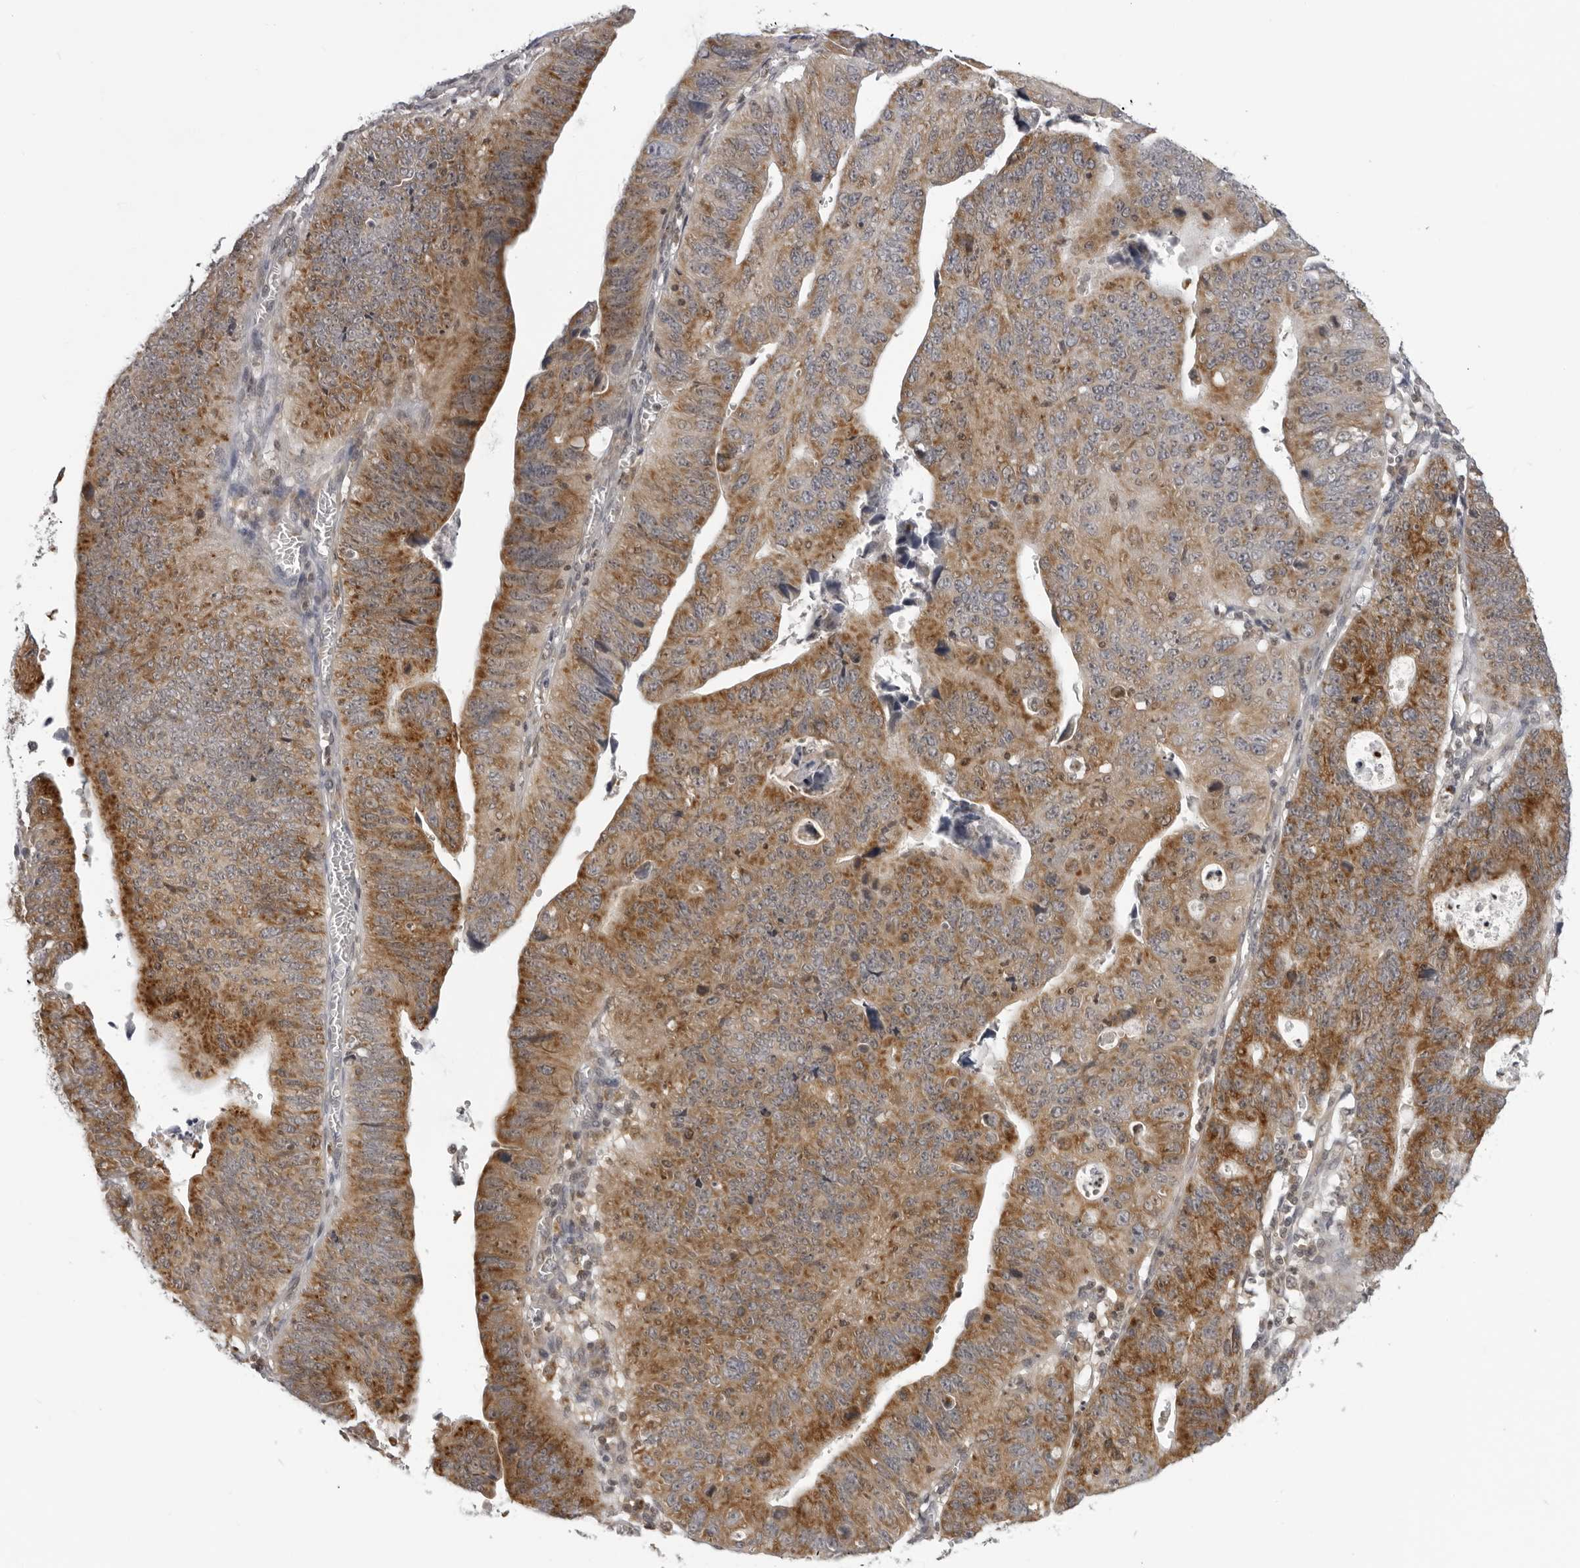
{"staining": {"intensity": "moderate", "quantity": ">75%", "location": "cytoplasmic/membranous"}, "tissue": "stomach cancer", "cell_type": "Tumor cells", "image_type": "cancer", "snomed": [{"axis": "morphology", "description": "Adenocarcinoma, NOS"}, {"axis": "topography", "description": "Stomach"}], "caption": "Immunohistochemistry (DAB) staining of human stomach cancer (adenocarcinoma) displays moderate cytoplasmic/membranous protein staining in about >75% of tumor cells. (IHC, brightfield microscopy, high magnification).", "gene": "MRPS15", "patient": {"sex": "male", "age": 59}}